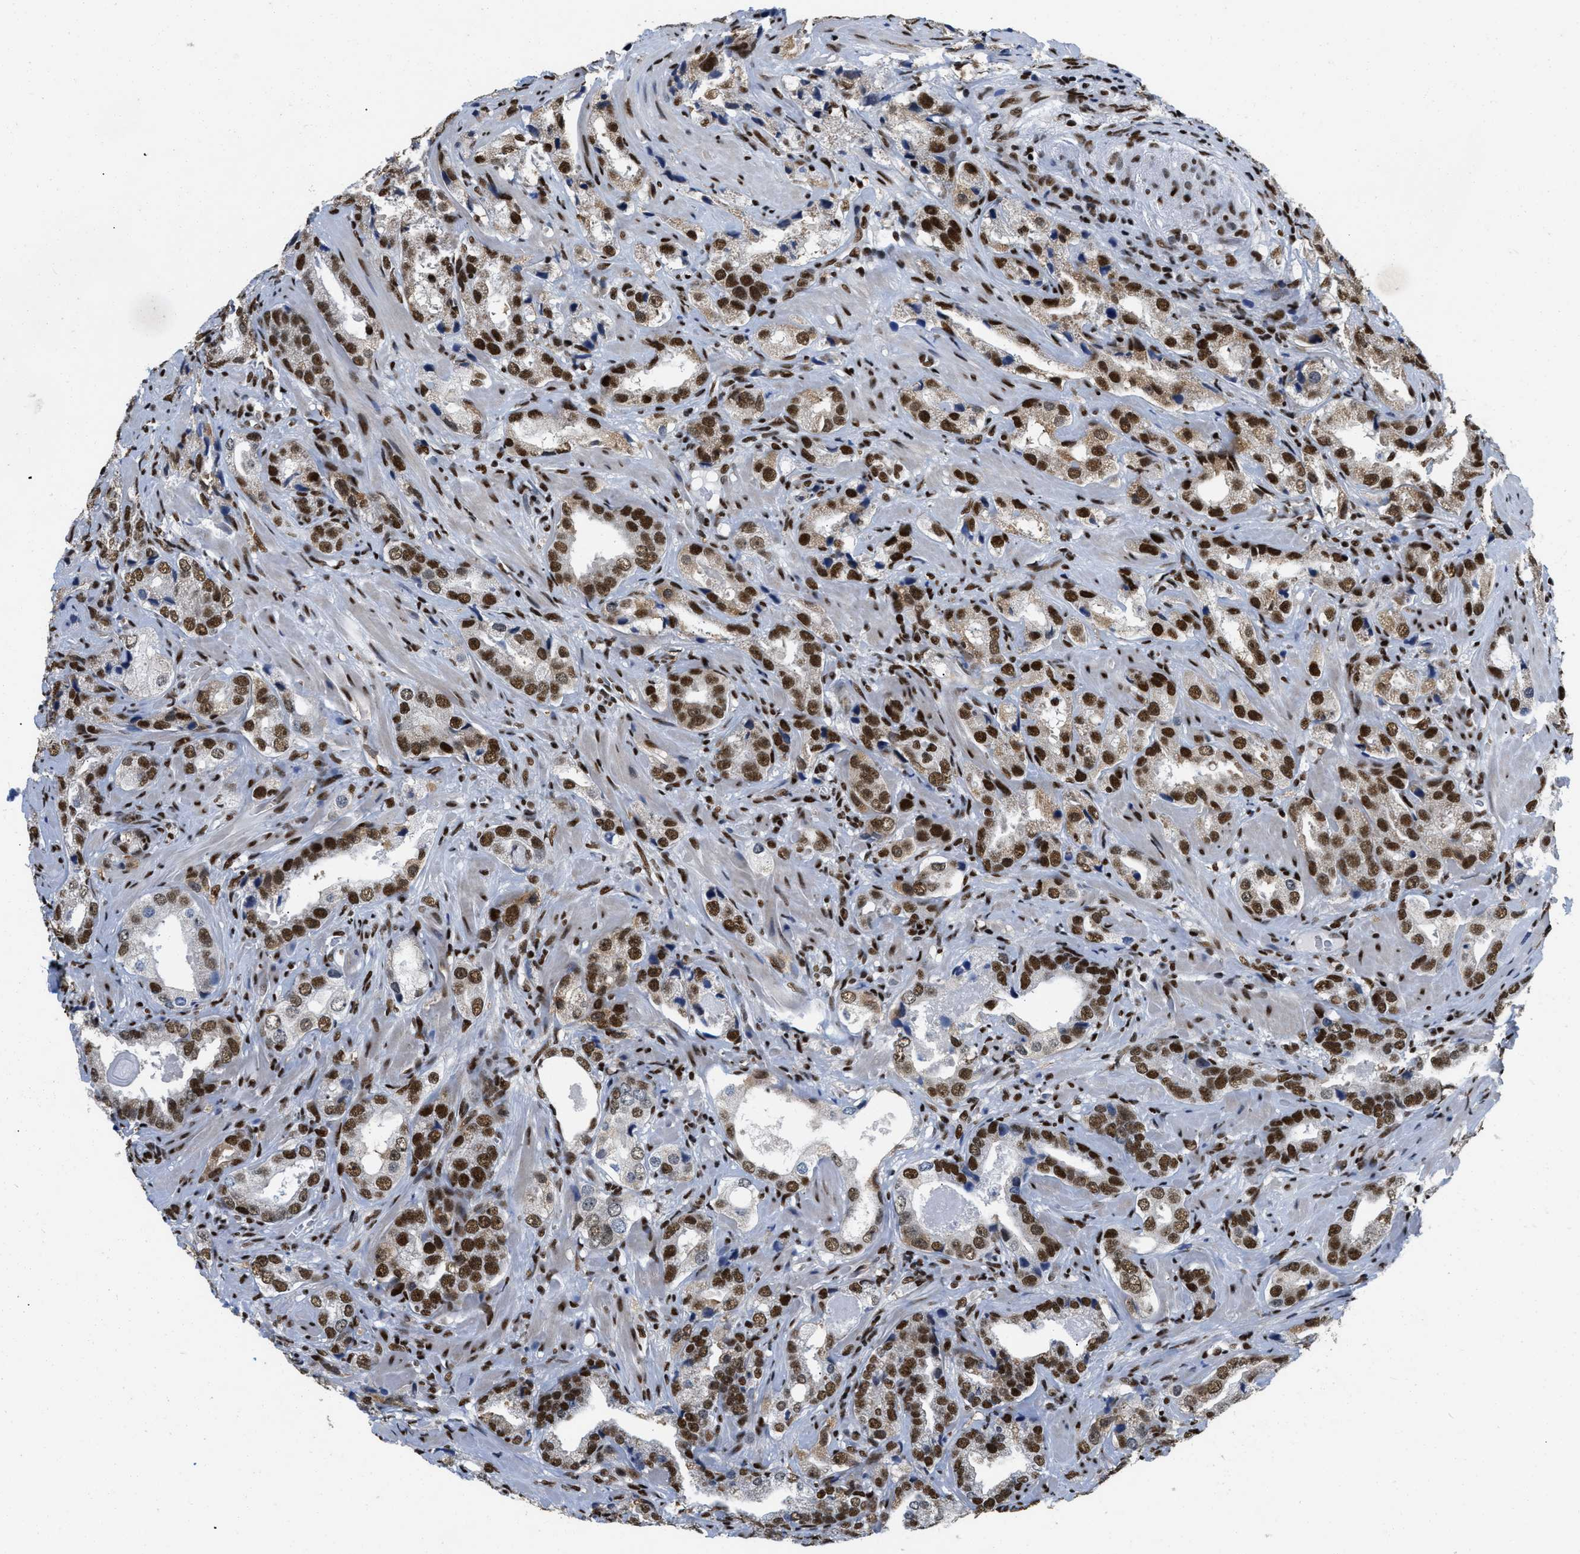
{"staining": {"intensity": "strong", "quantity": ">75%", "location": "nuclear"}, "tissue": "prostate cancer", "cell_type": "Tumor cells", "image_type": "cancer", "snomed": [{"axis": "morphology", "description": "Adenocarcinoma, High grade"}, {"axis": "topography", "description": "Prostate"}], "caption": "IHC (DAB (3,3'-diaminobenzidine)) staining of high-grade adenocarcinoma (prostate) exhibits strong nuclear protein positivity in approximately >75% of tumor cells.", "gene": "CREB1", "patient": {"sex": "male", "age": 63}}